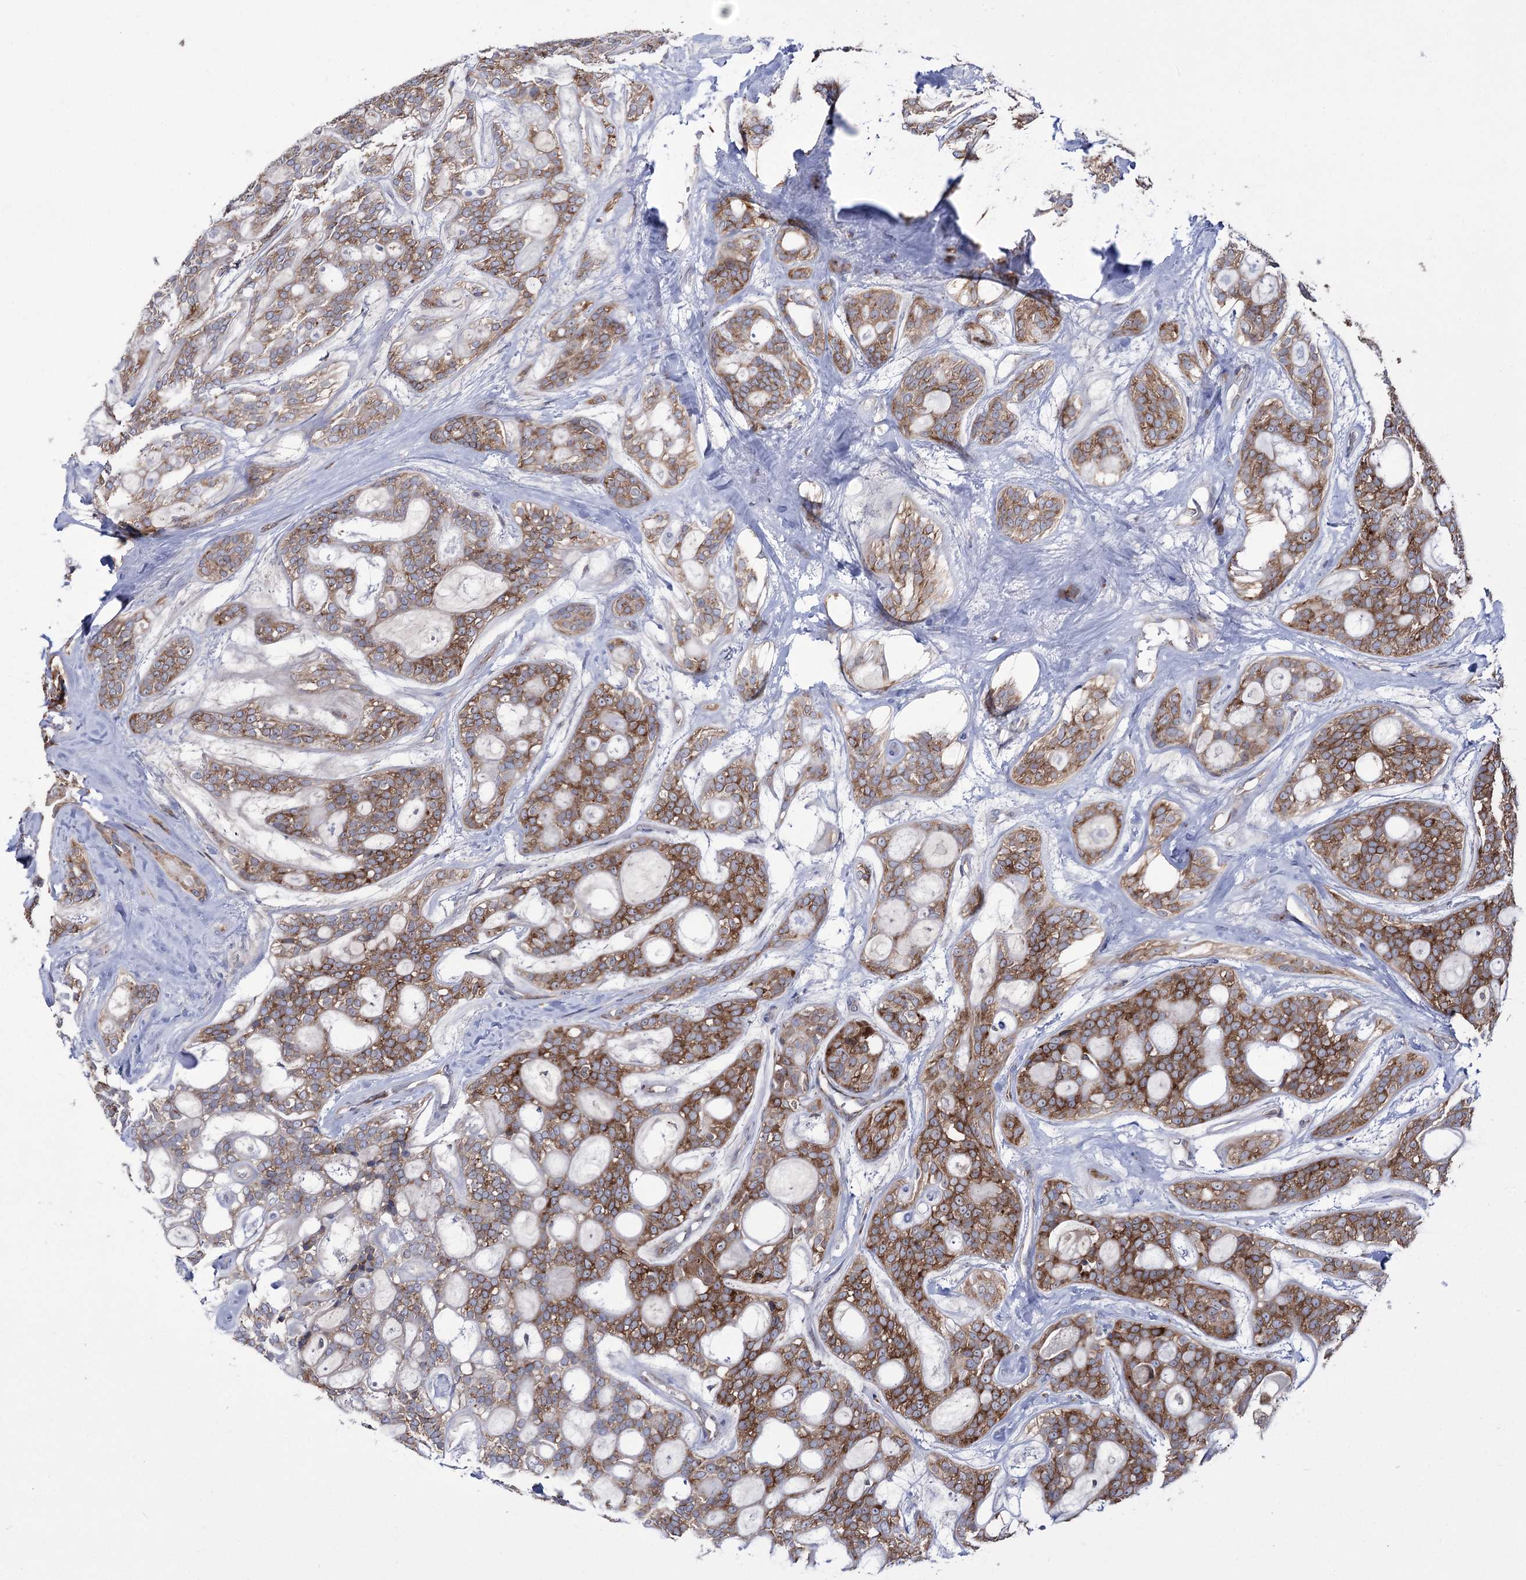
{"staining": {"intensity": "moderate", "quantity": ">75%", "location": "cytoplasmic/membranous"}, "tissue": "head and neck cancer", "cell_type": "Tumor cells", "image_type": "cancer", "snomed": [{"axis": "morphology", "description": "Adenocarcinoma, NOS"}, {"axis": "topography", "description": "Head-Neck"}], "caption": "This micrograph displays IHC staining of adenocarcinoma (head and neck), with medium moderate cytoplasmic/membranous expression in approximately >75% of tumor cells.", "gene": "ZNF622", "patient": {"sex": "male", "age": 66}}